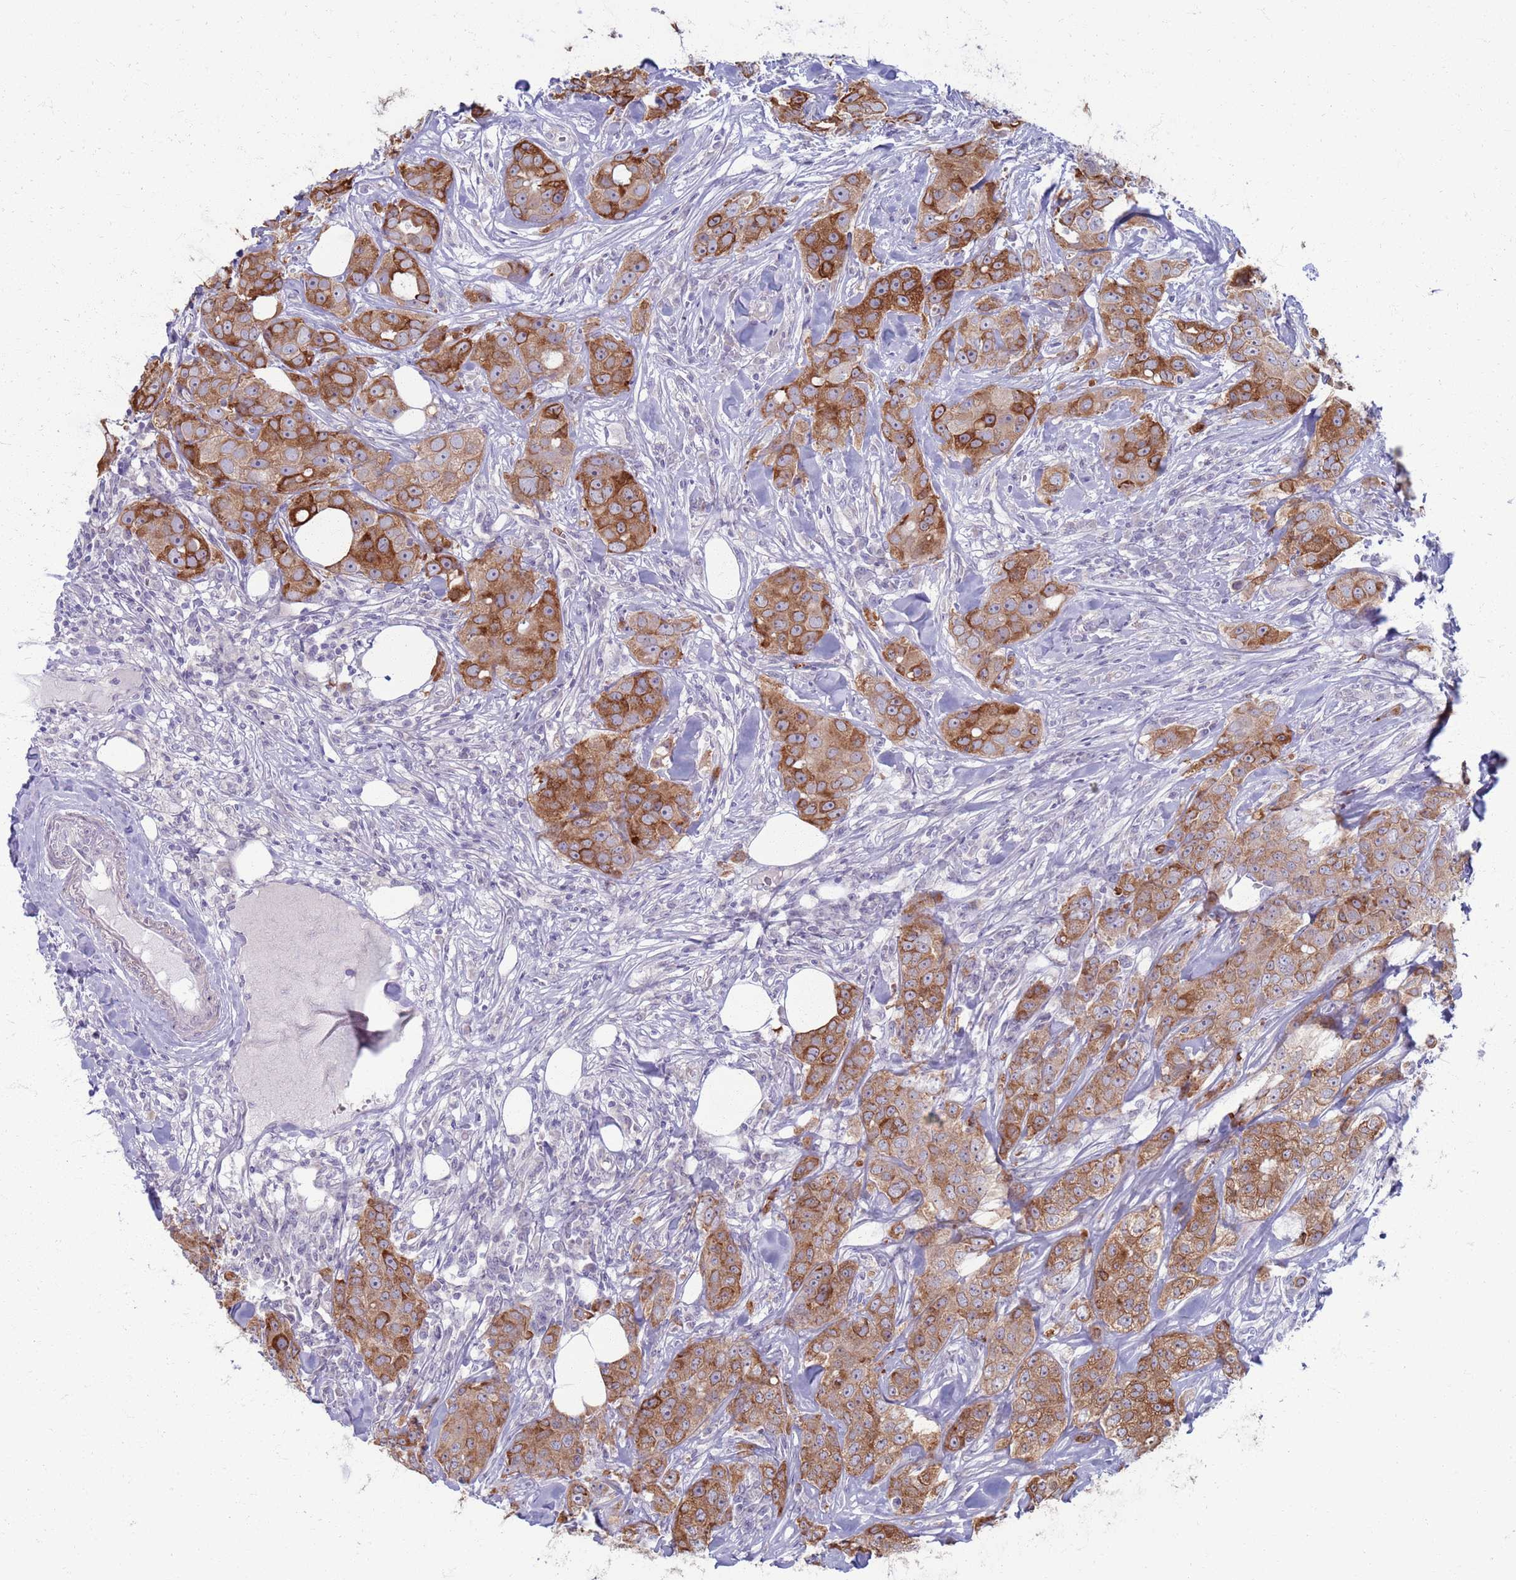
{"staining": {"intensity": "moderate", "quantity": ">75%", "location": "cytoplasmic/membranous"}, "tissue": "breast cancer", "cell_type": "Tumor cells", "image_type": "cancer", "snomed": [{"axis": "morphology", "description": "Duct carcinoma"}, {"axis": "topography", "description": "Breast"}], "caption": "Protein staining by immunohistochemistry displays moderate cytoplasmic/membranous staining in approximately >75% of tumor cells in breast cancer (infiltrating ductal carcinoma).", "gene": "CLCA2", "patient": {"sex": "female", "age": 43}}